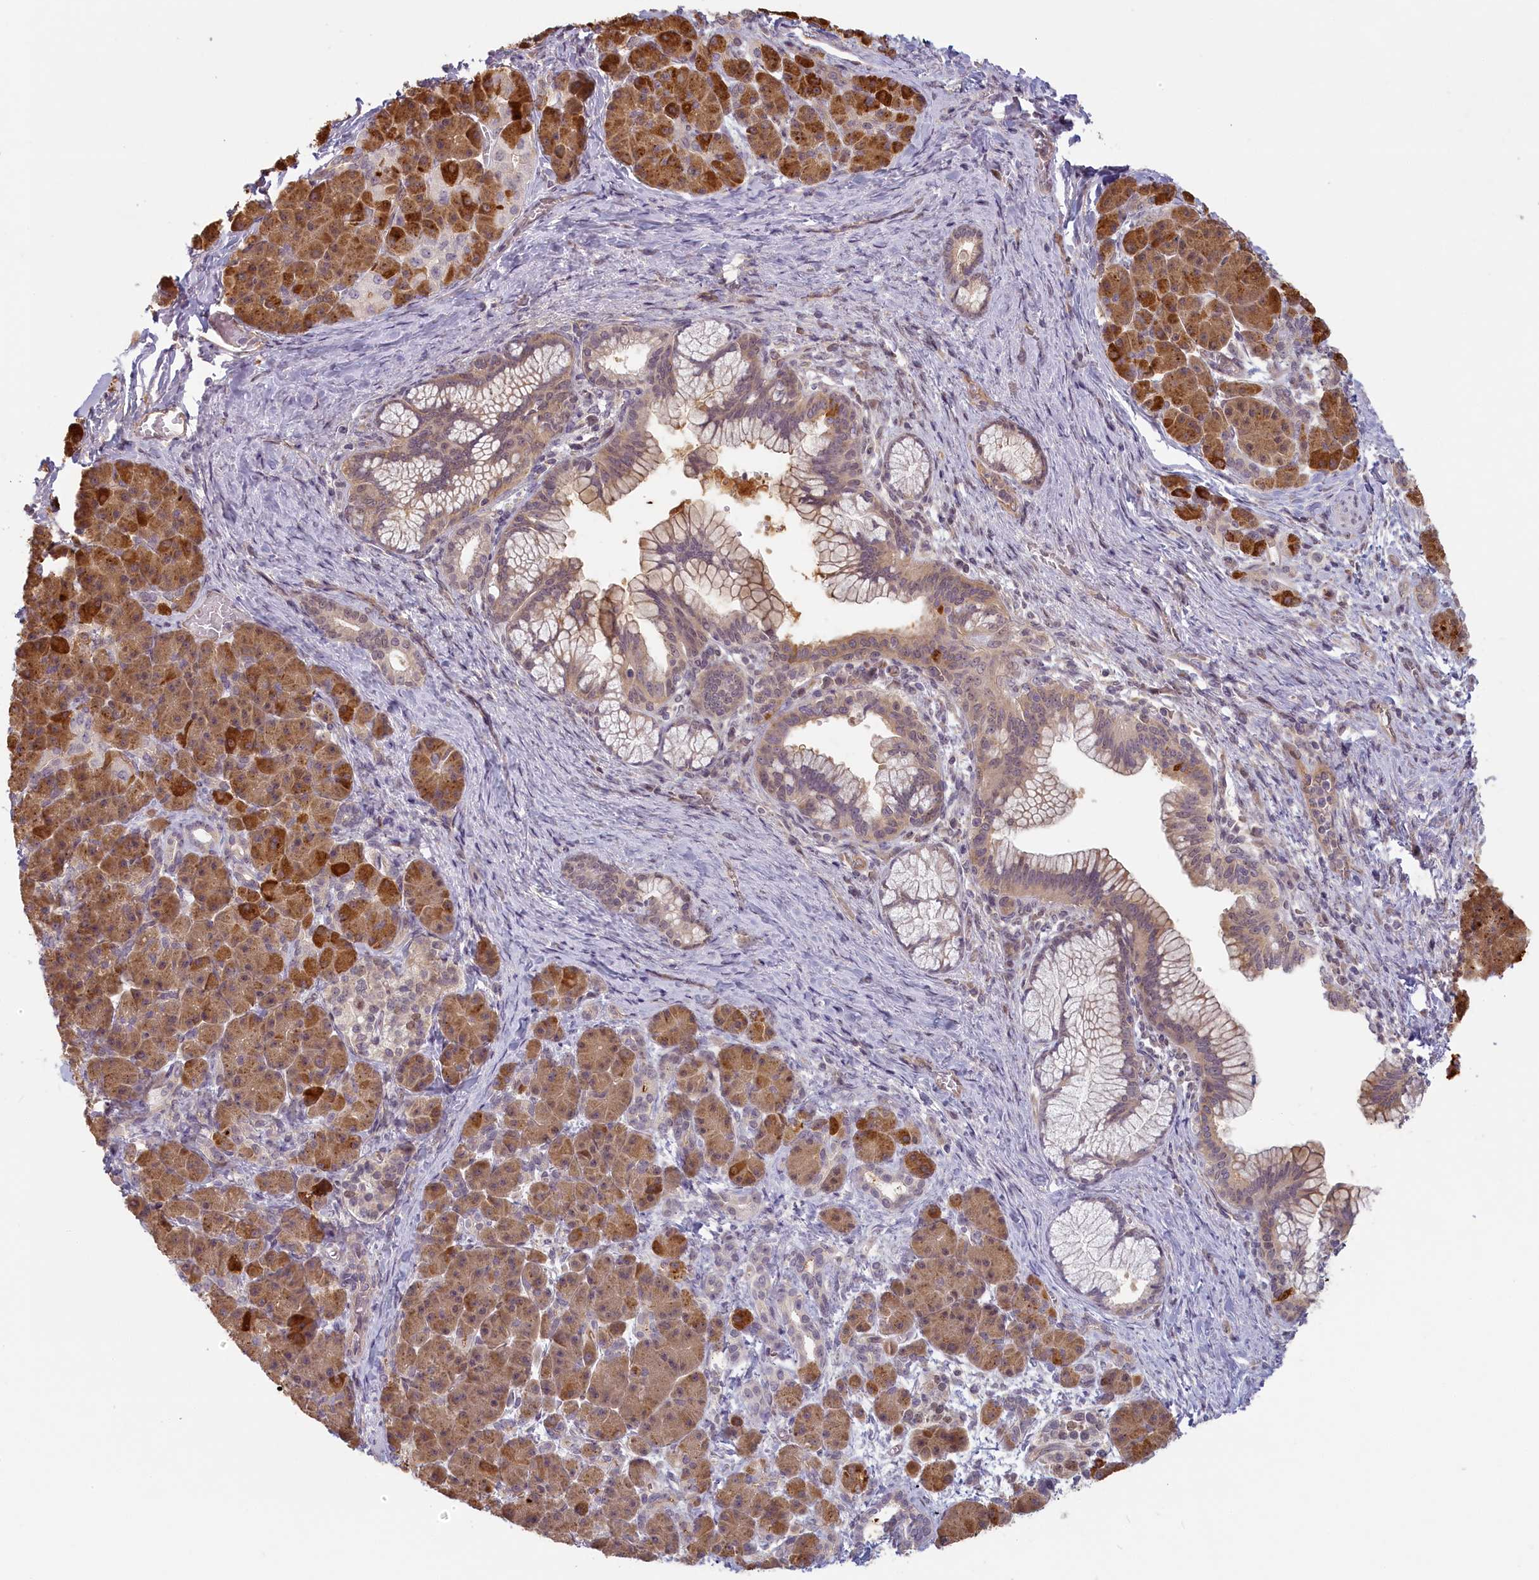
{"staining": {"intensity": "weak", "quantity": ">75%", "location": "cytoplasmic/membranous"}, "tissue": "pancreatic cancer", "cell_type": "Tumor cells", "image_type": "cancer", "snomed": [{"axis": "morphology", "description": "Normal tissue, NOS"}, {"axis": "morphology", "description": "Adenocarcinoma, NOS"}, {"axis": "topography", "description": "Pancreas"}], "caption": "This micrograph shows immunohistochemistry staining of pancreatic cancer (adenocarcinoma), with low weak cytoplasmic/membranous staining in approximately >75% of tumor cells.", "gene": "C19orf44", "patient": {"sex": "female", "age": 55}}